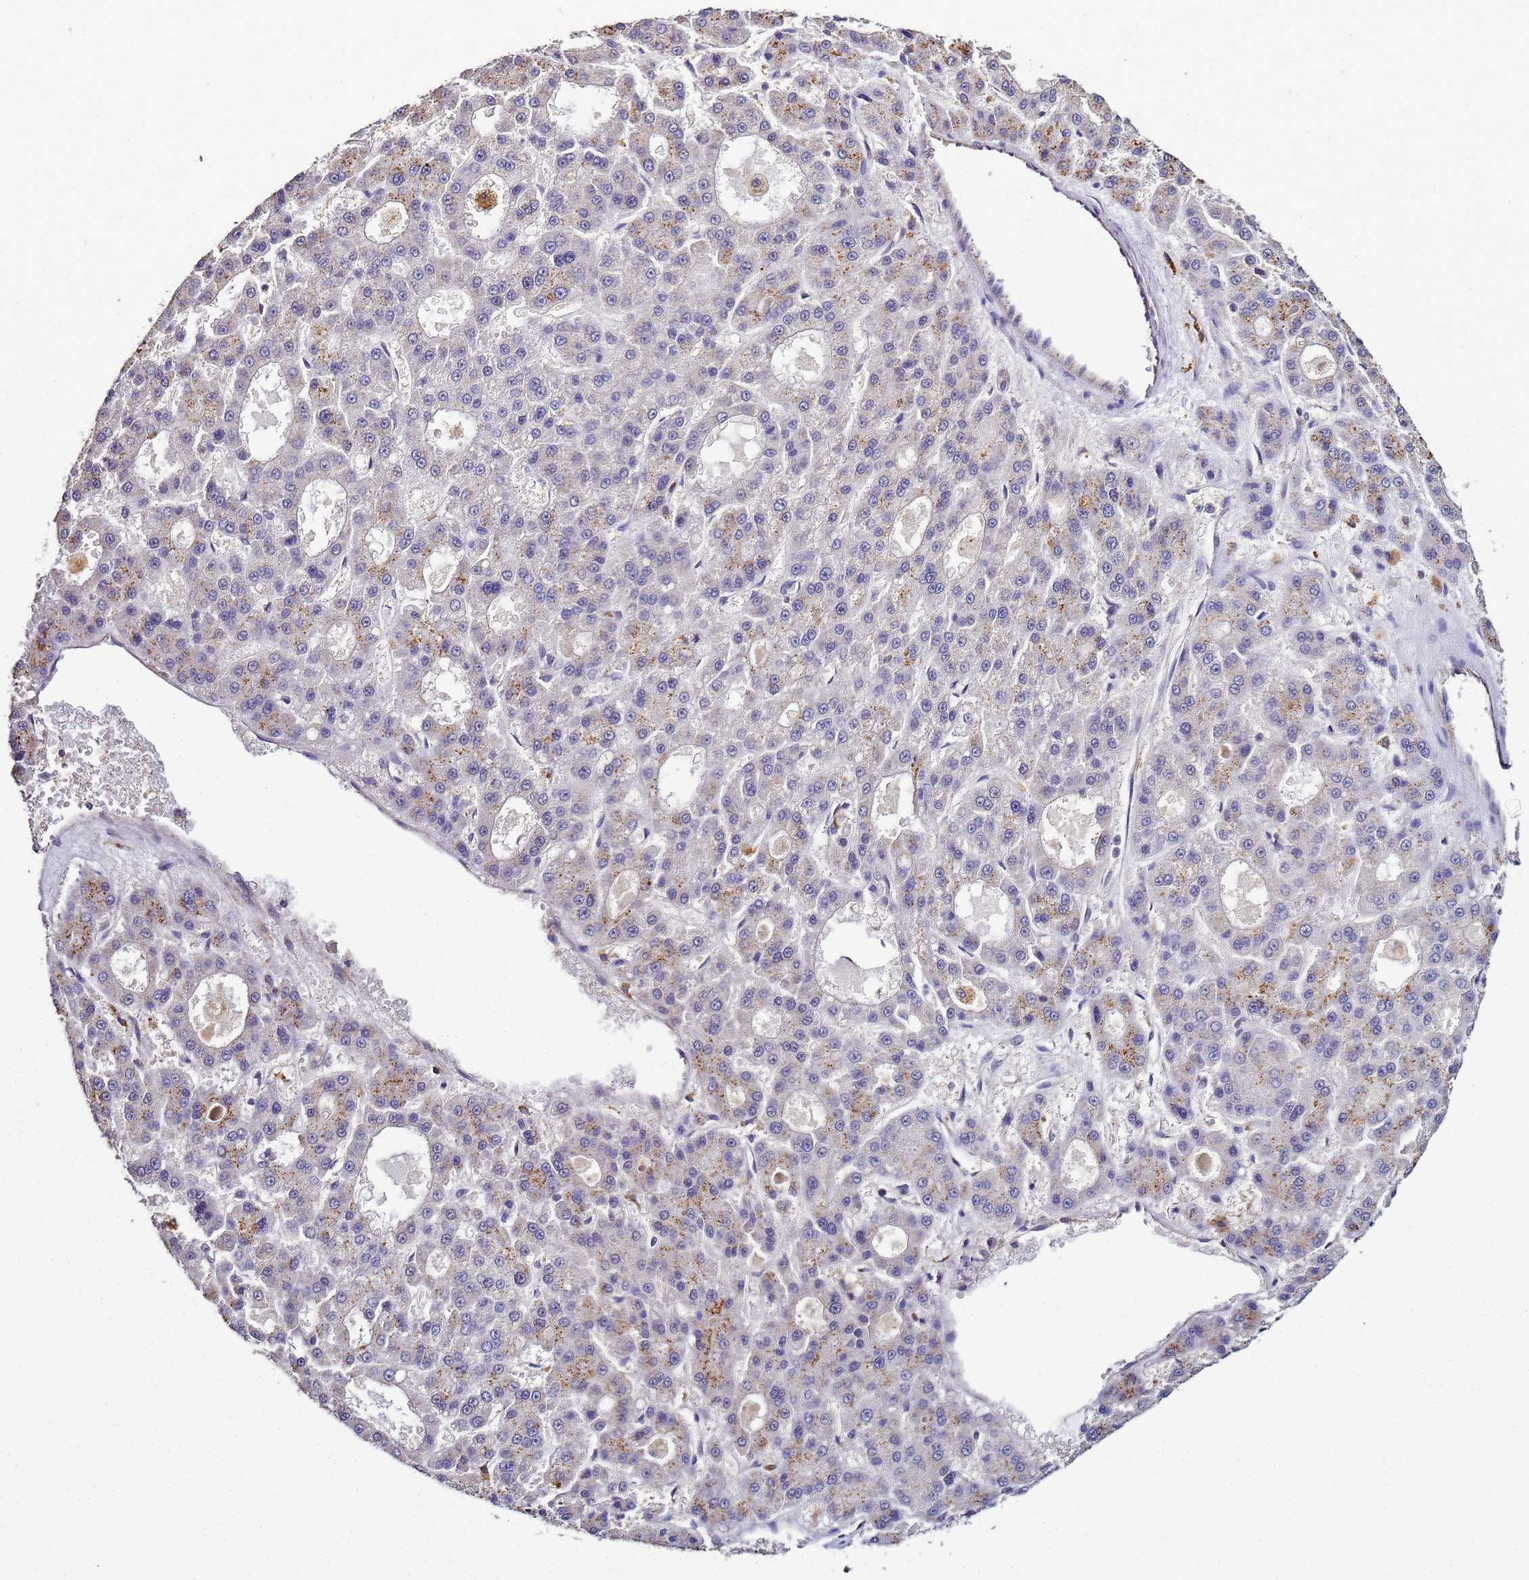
{"staining": {"intensity": "weak", "quantity": "25%-75%", "location": "cytoplasmic/membranous"}, "tissue": "liver cancer", "cell_type": "Tumor cells", "image_type": "cancer", "snomed": [{"axis": "morphology", "description": "Carcinoma, Hepatocellular, NOS"}, {"axis": "topography", "description": "Liver"}], "caption": "A brown stain labels weak cytoplasmic/membranous expression of a protein in human liver cancer tumor cells. The staining was performed using DAB, with brown indicating positive protein expression. Nuclei are stained blue with hematoxylin.", "gene": "ENOPH1", "patient": {"sex": "male", "age": 70}}